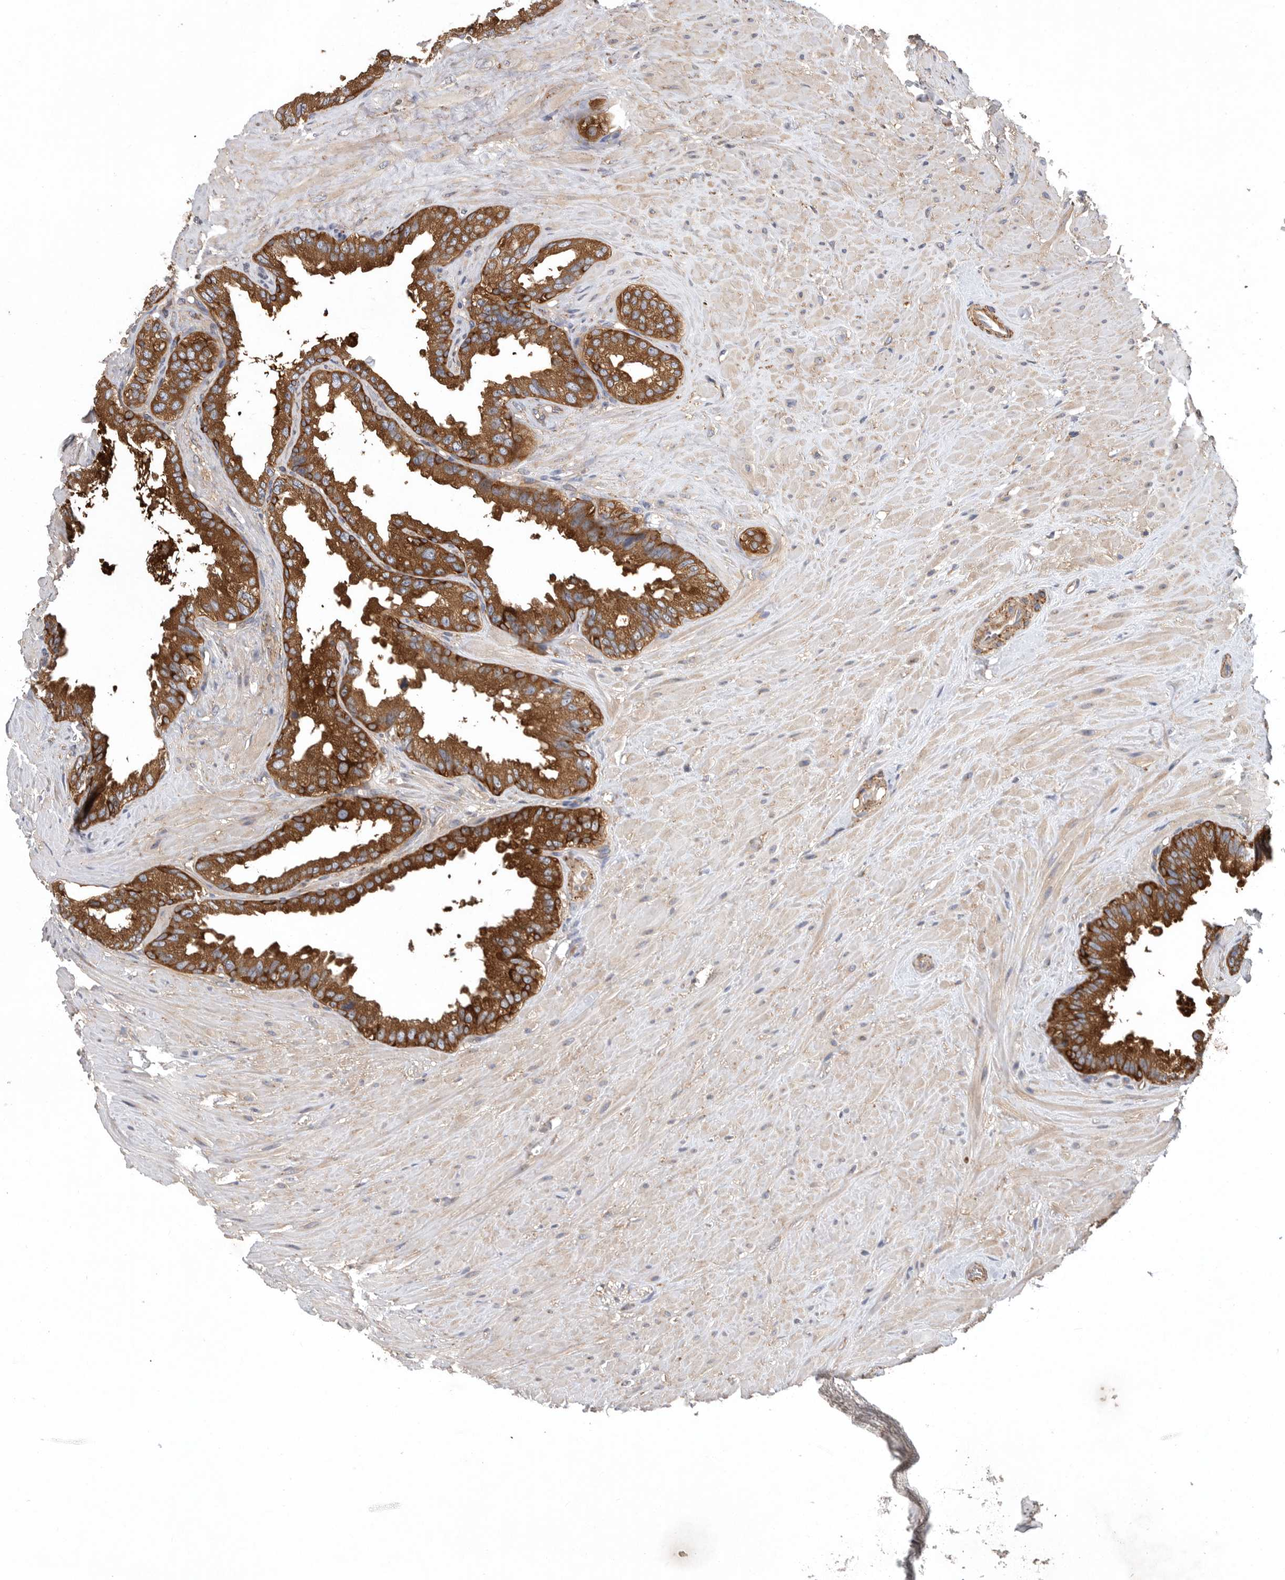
{"staining": {"intensity": "strong", "quantity": ">75%", "location": "cytoplasmic/membranous"}, "tissue": "seminal vesicle", "cell_type": "Glandular cells", "image_type": "normal", "snomed": [{"axis": "morphology", "description": "Normal tissue, NOS"}, {"axis": "topography", "description": "Seminal veicle"}], "caption": "Immunohistochemistry (IHC) image of normal seminal vesicle stained for a protein (brown), which displays high levels of strong cytoplasmic/membranous expression in approximately >75% of glandular cells.", "gene": "OXR1", "patient": {"sex": "male", "age": 80}}